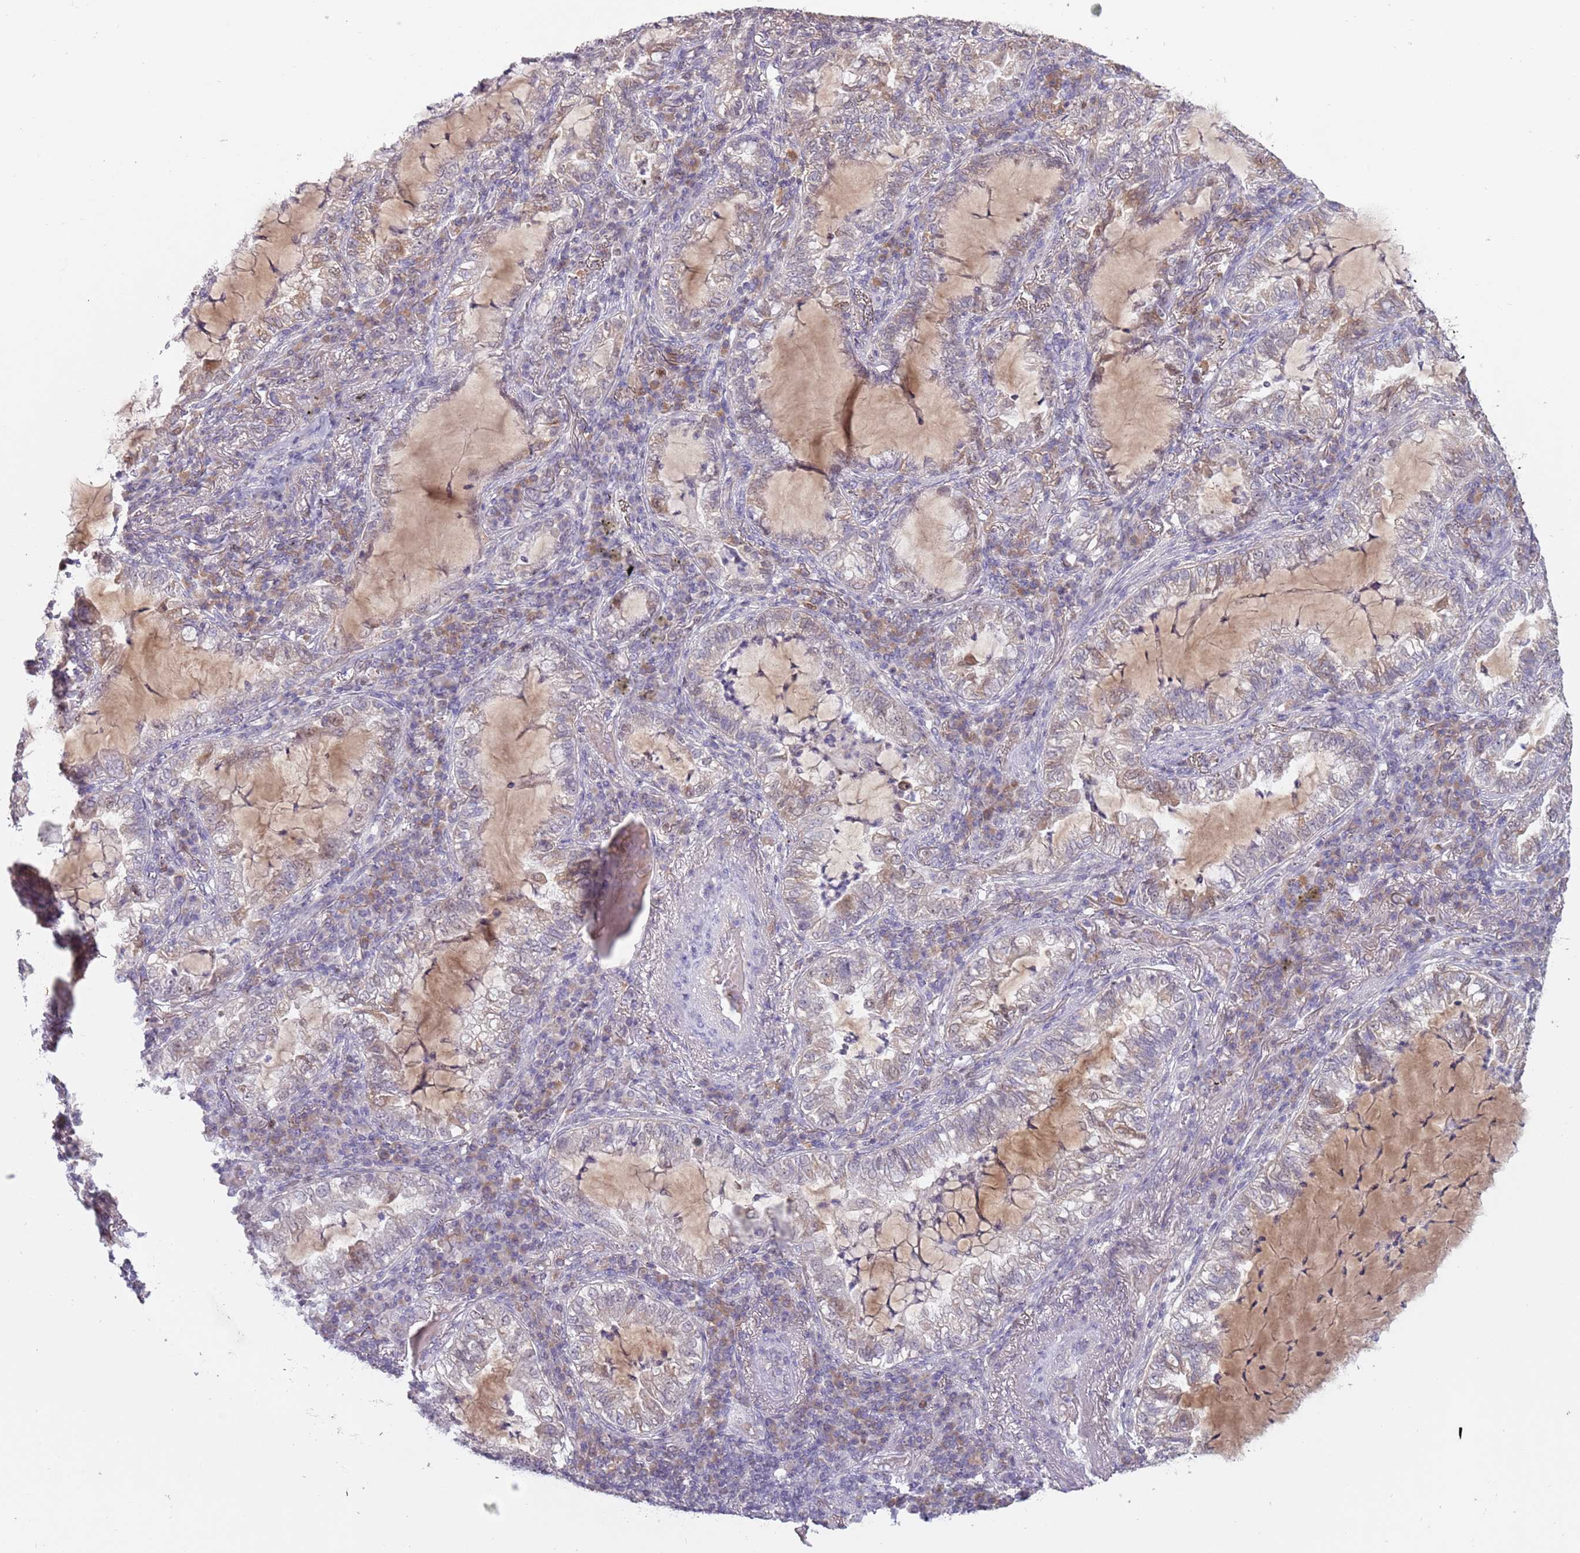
{"staining": {"intensity": "negative", "quantity": "none", "location": "none"}, "tissue": "lung cancer", "cell_type": "Tumor cells", "image_type": "cancer", "snomed": [{"axis": "morphology", "description": "Adenocarcinoma, NOS"}, {"axis": "topography", "description": "Lung"}], "caption": "Immunohistochemistry (IHC) of human lung cancer (adenocarcinoma) demonstrates no expression in tumor cells.", "gene": "SYS1", "patient": {"sex": "female", "age": 73}}